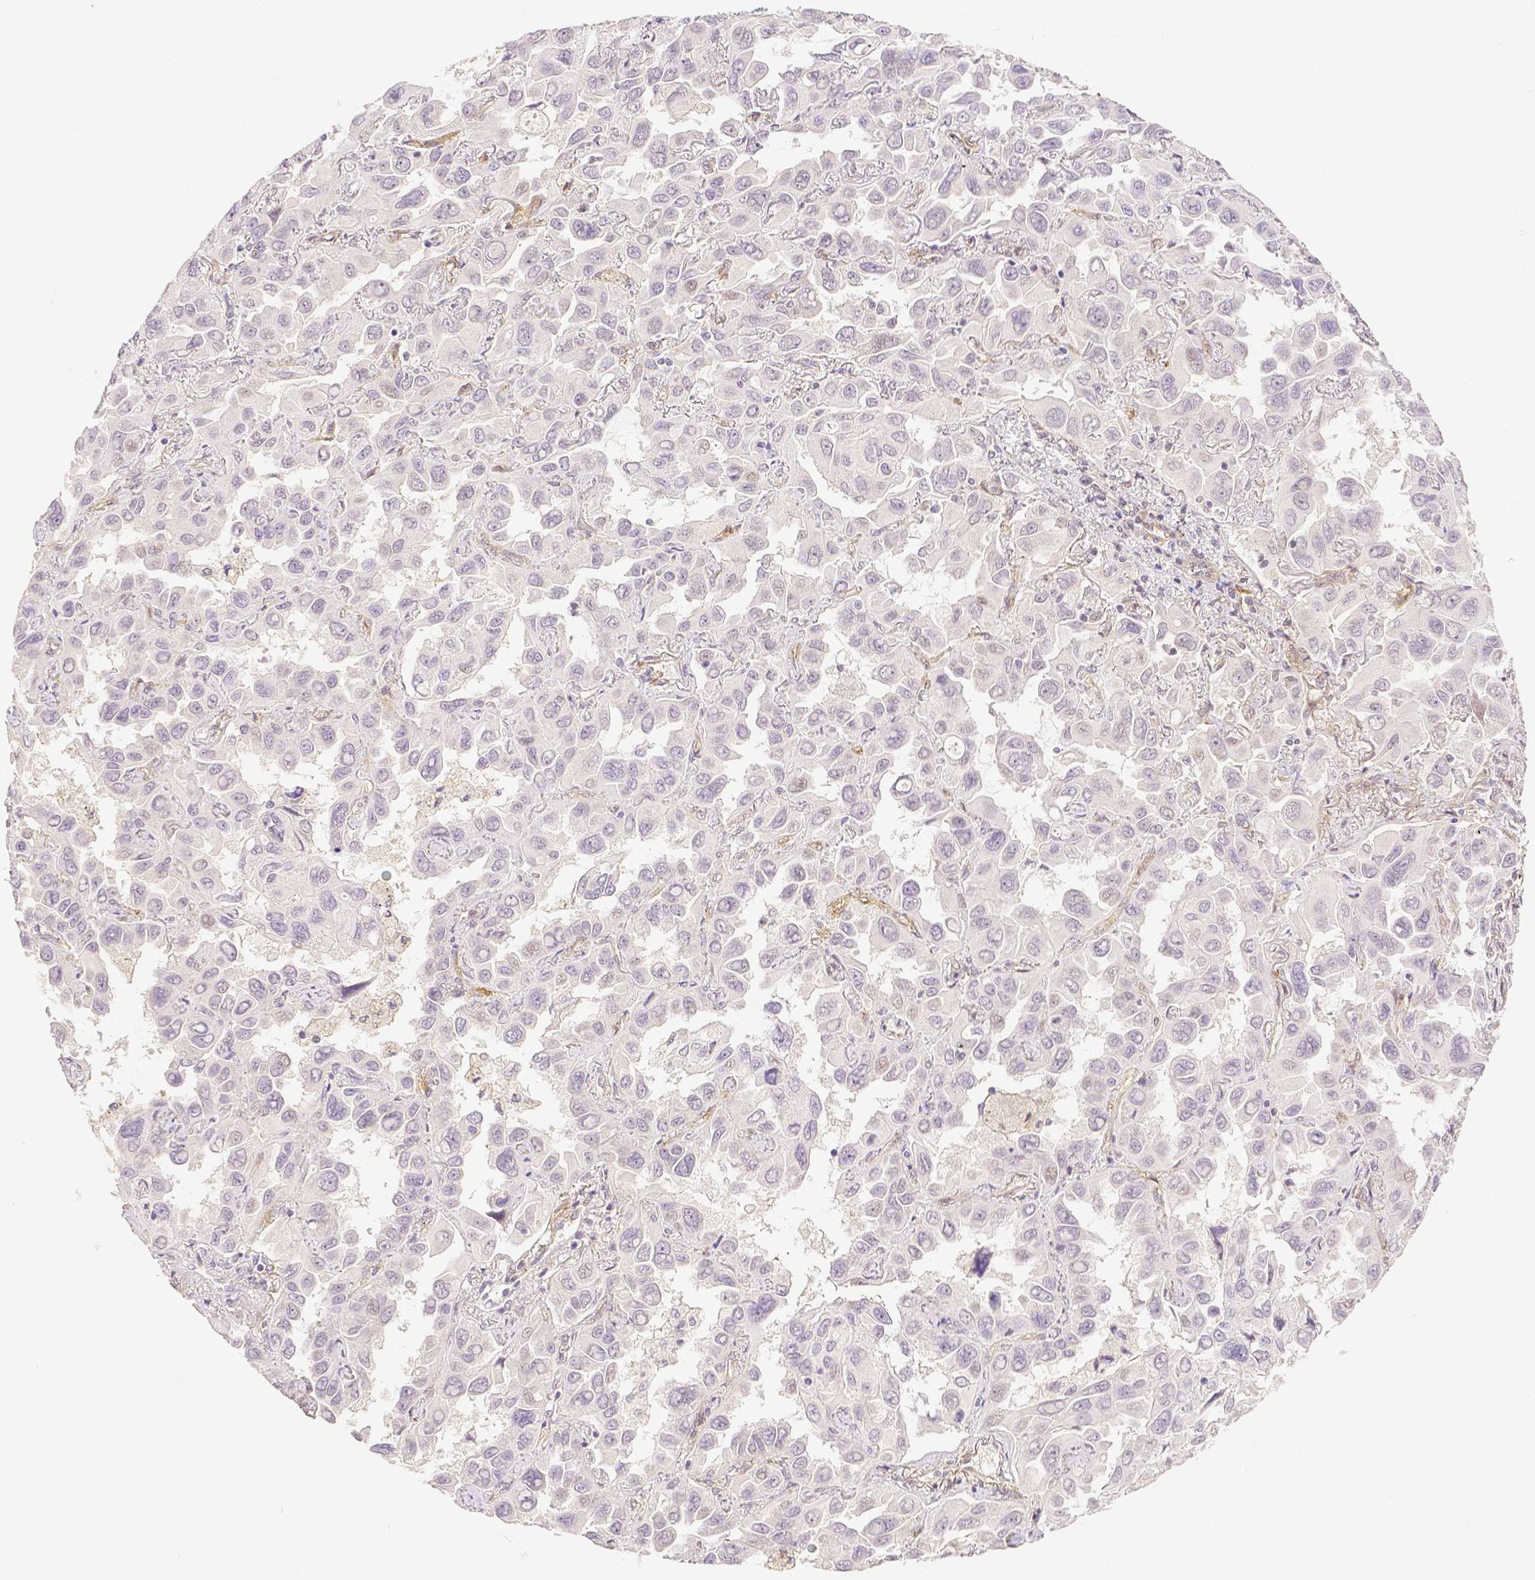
{"staining": {"intensity": "negative", "quantity": "none", "location": "none"}, "tissue": "lung cancer", "cell_type": "Tumor cells", "image_type": "cancer", "snomed": [{"axis": "morphology", "description": "Adenocarcinoma, NOS"}, {"axis": "topography", "description": "Lung"}], "caption": "Immunohistochemical staining of lung adenocarcinoma reveals no significant expression in tumor cells.", "gene": "THY1", "patient": {"sex": "male", "age": 64}}